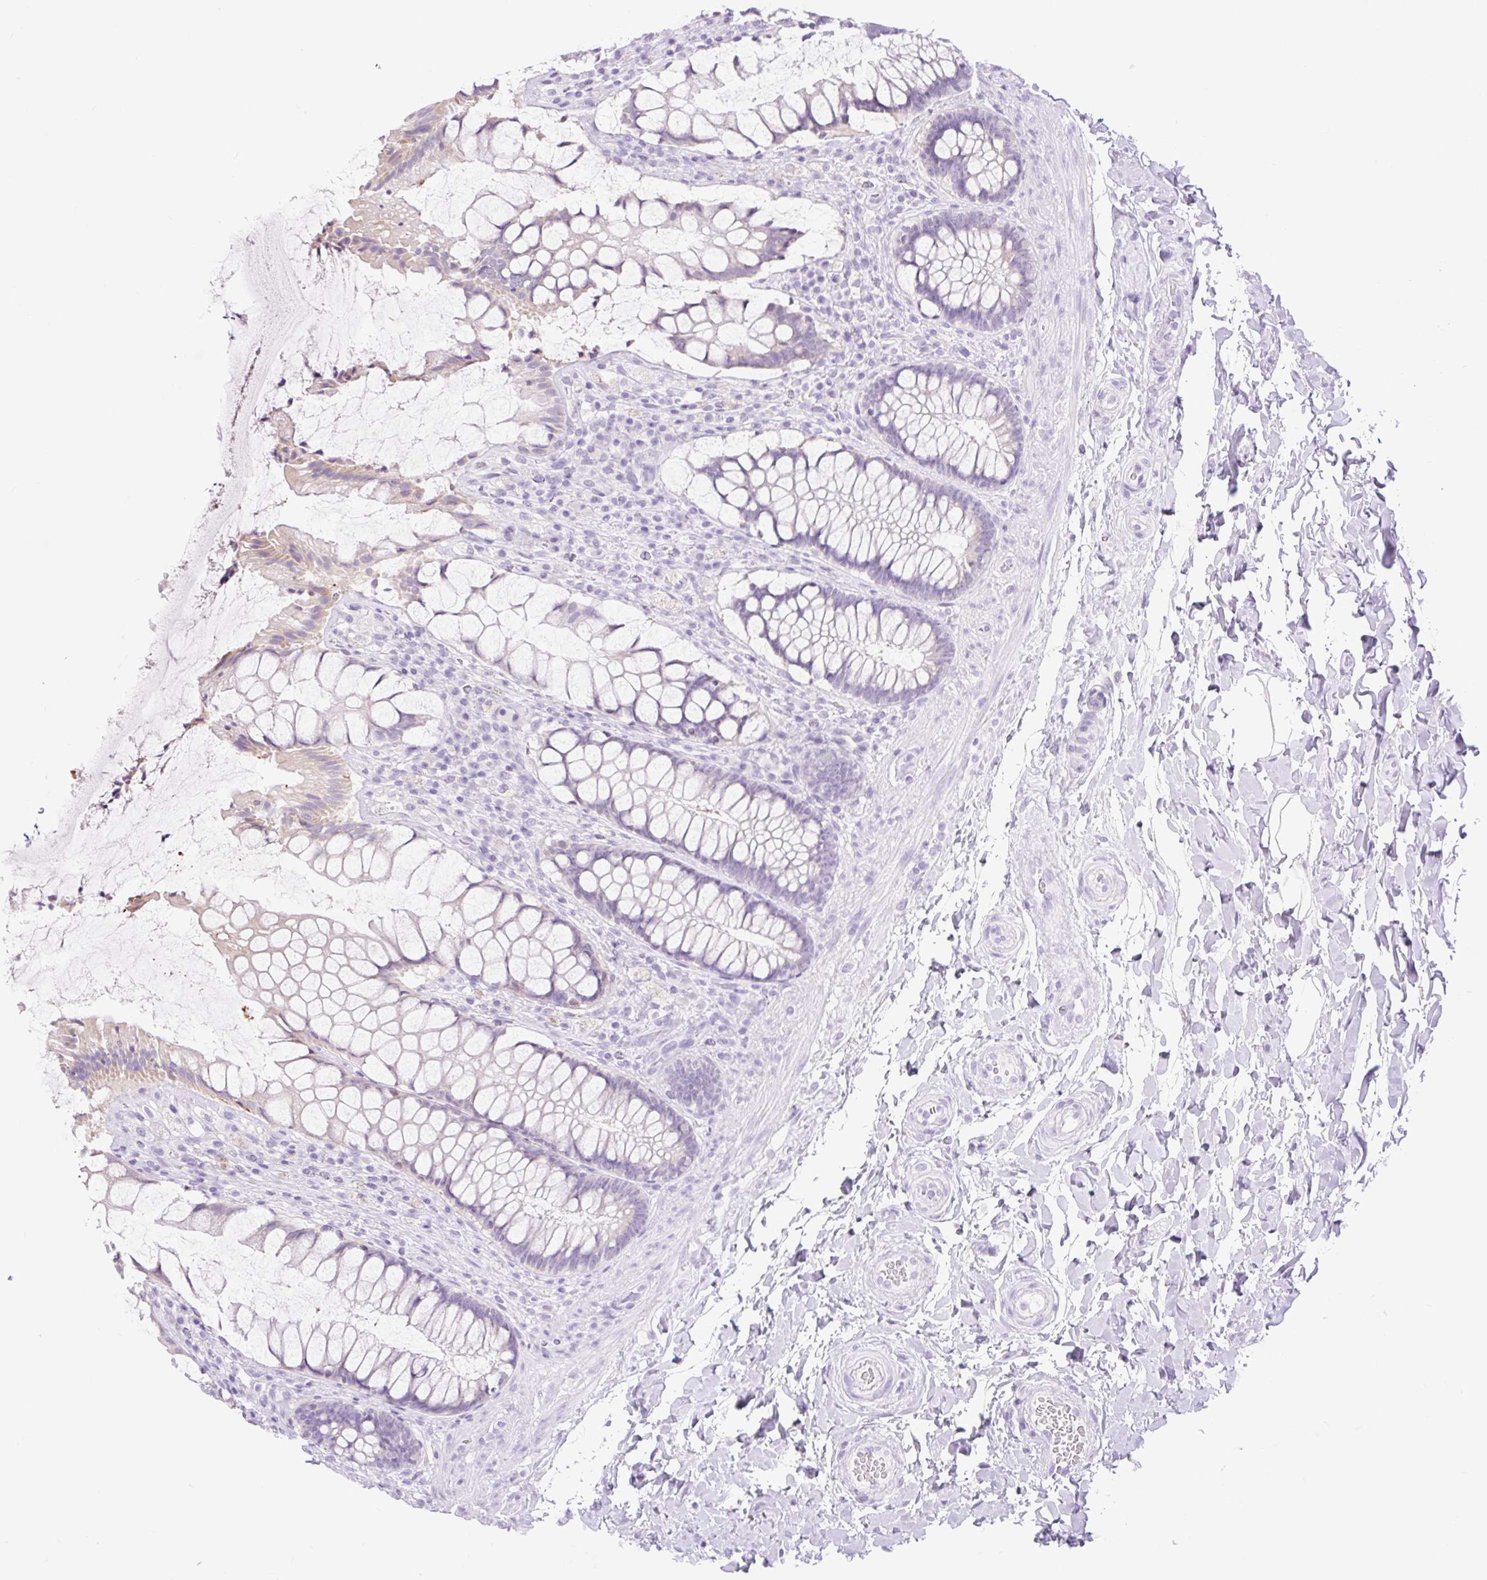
{"staining": {"intensity": "weak", "quantity": "<25%", "location": "cytoplasmic/membranous"}, "tissue": "rectum", "cell_type": "Glandular cells", "image_type": "normal", "snomed": [{"axis": "morphology", "description": "Normal tissue, NOS"}, {"axis": "topography", "description": "Rectum"}], "caption": "Human rectum stained for a protein using immunohistochemistry (IHC) shows no staining in glandular cells.", "gene": "SLC25A40", "patient": {"sex": "female", "age": 58}}